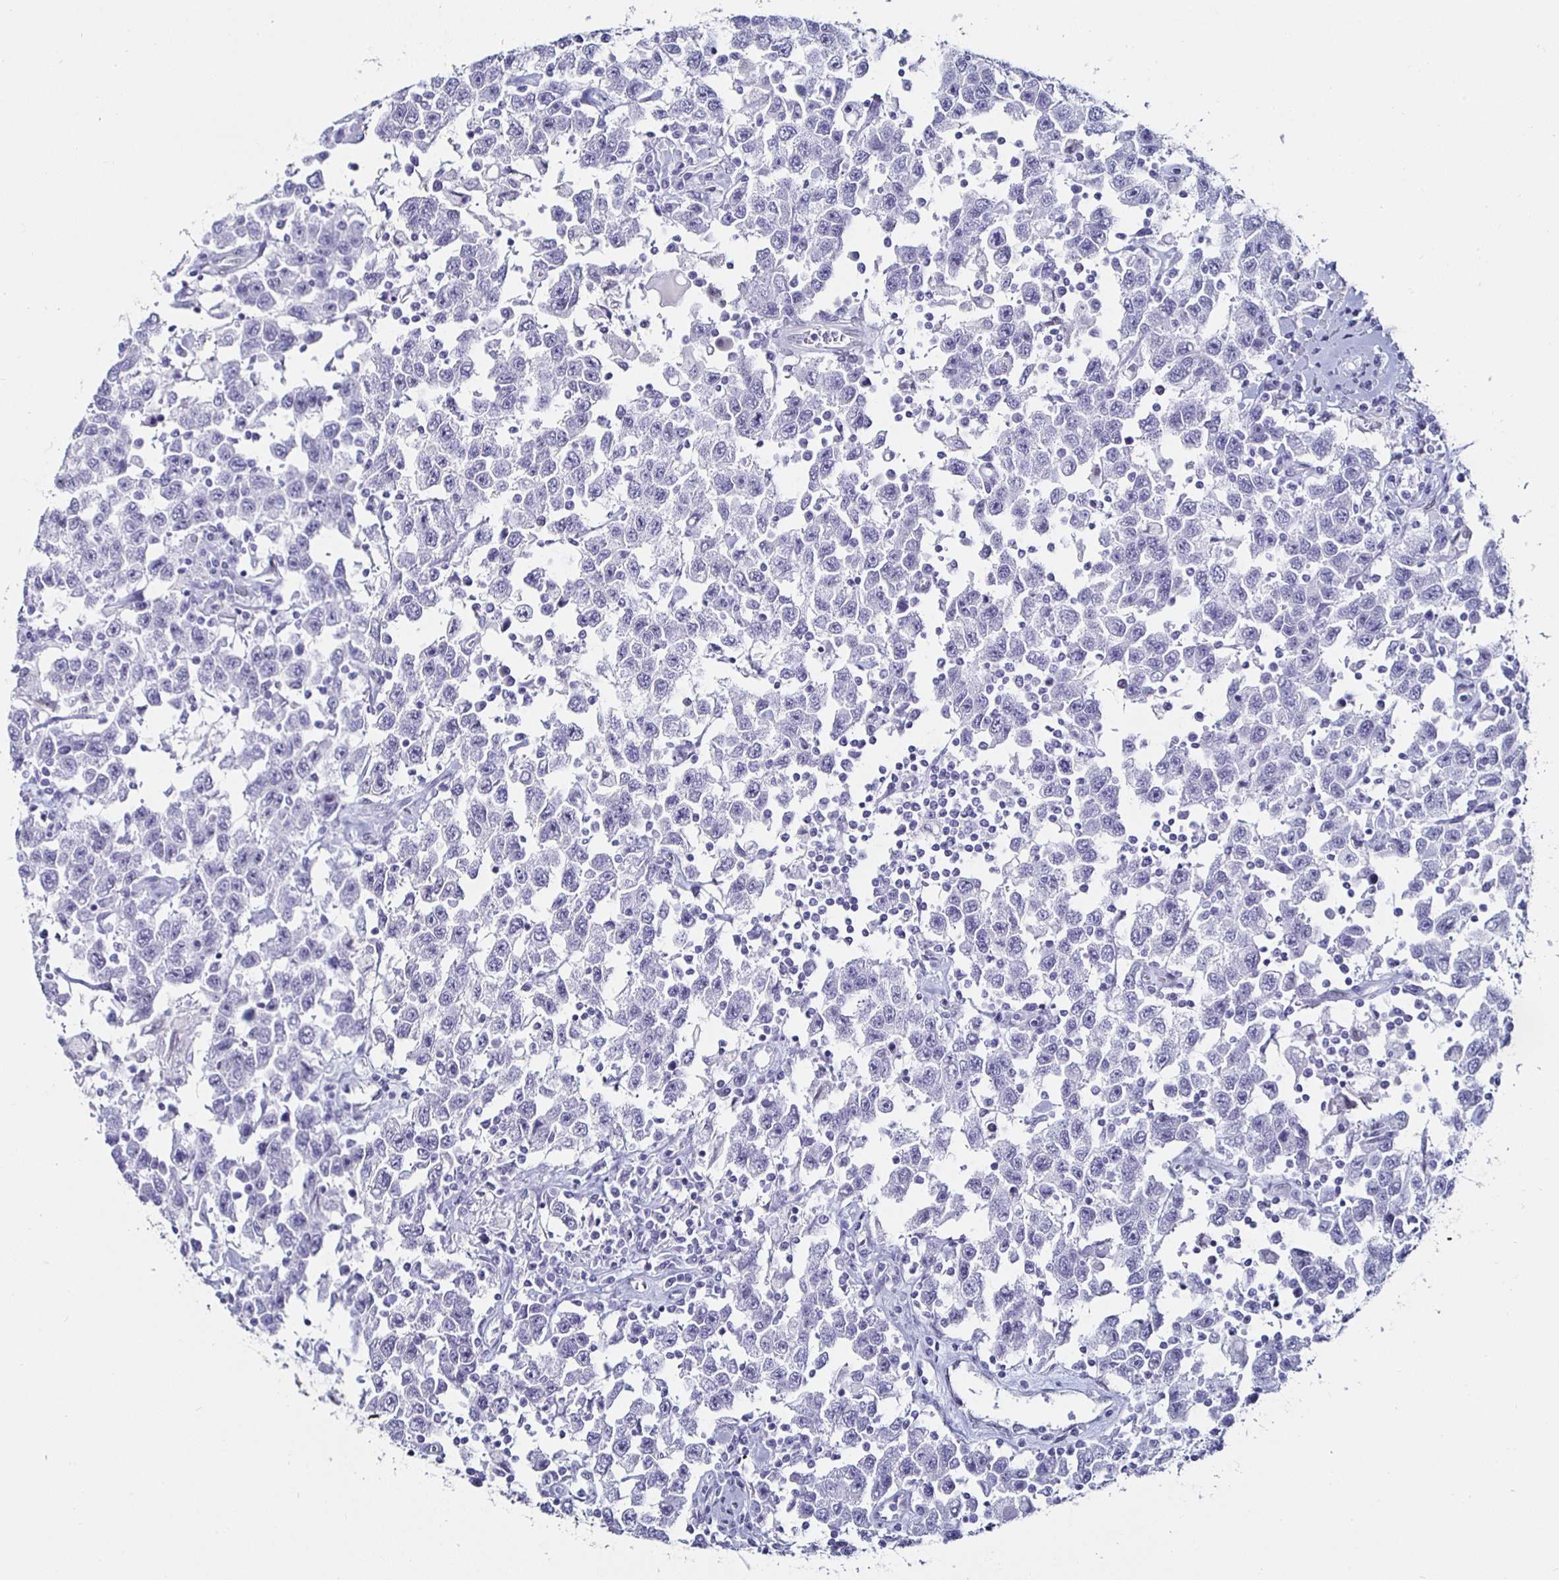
{"staining": {"intensity": "negative", "quantity": "none", "location": "none"}, "tissue": "testis cancer", "cell_type": "Tumor cells", "image_type": "cancer", "snomed": [{"axis": "morphology", "description": "Seminoma, NOS"}, {"axis": "topography", "description": "Testis"}], "caption": "IHC of human seminoma (testis) shows no positivity in tumor cells. The staining is performed using DAB brown chromogen with nuclei counter-stained in using hematoxylin.", "gene": "KRT4", "patient": {"sex": "male", "age": 41}}